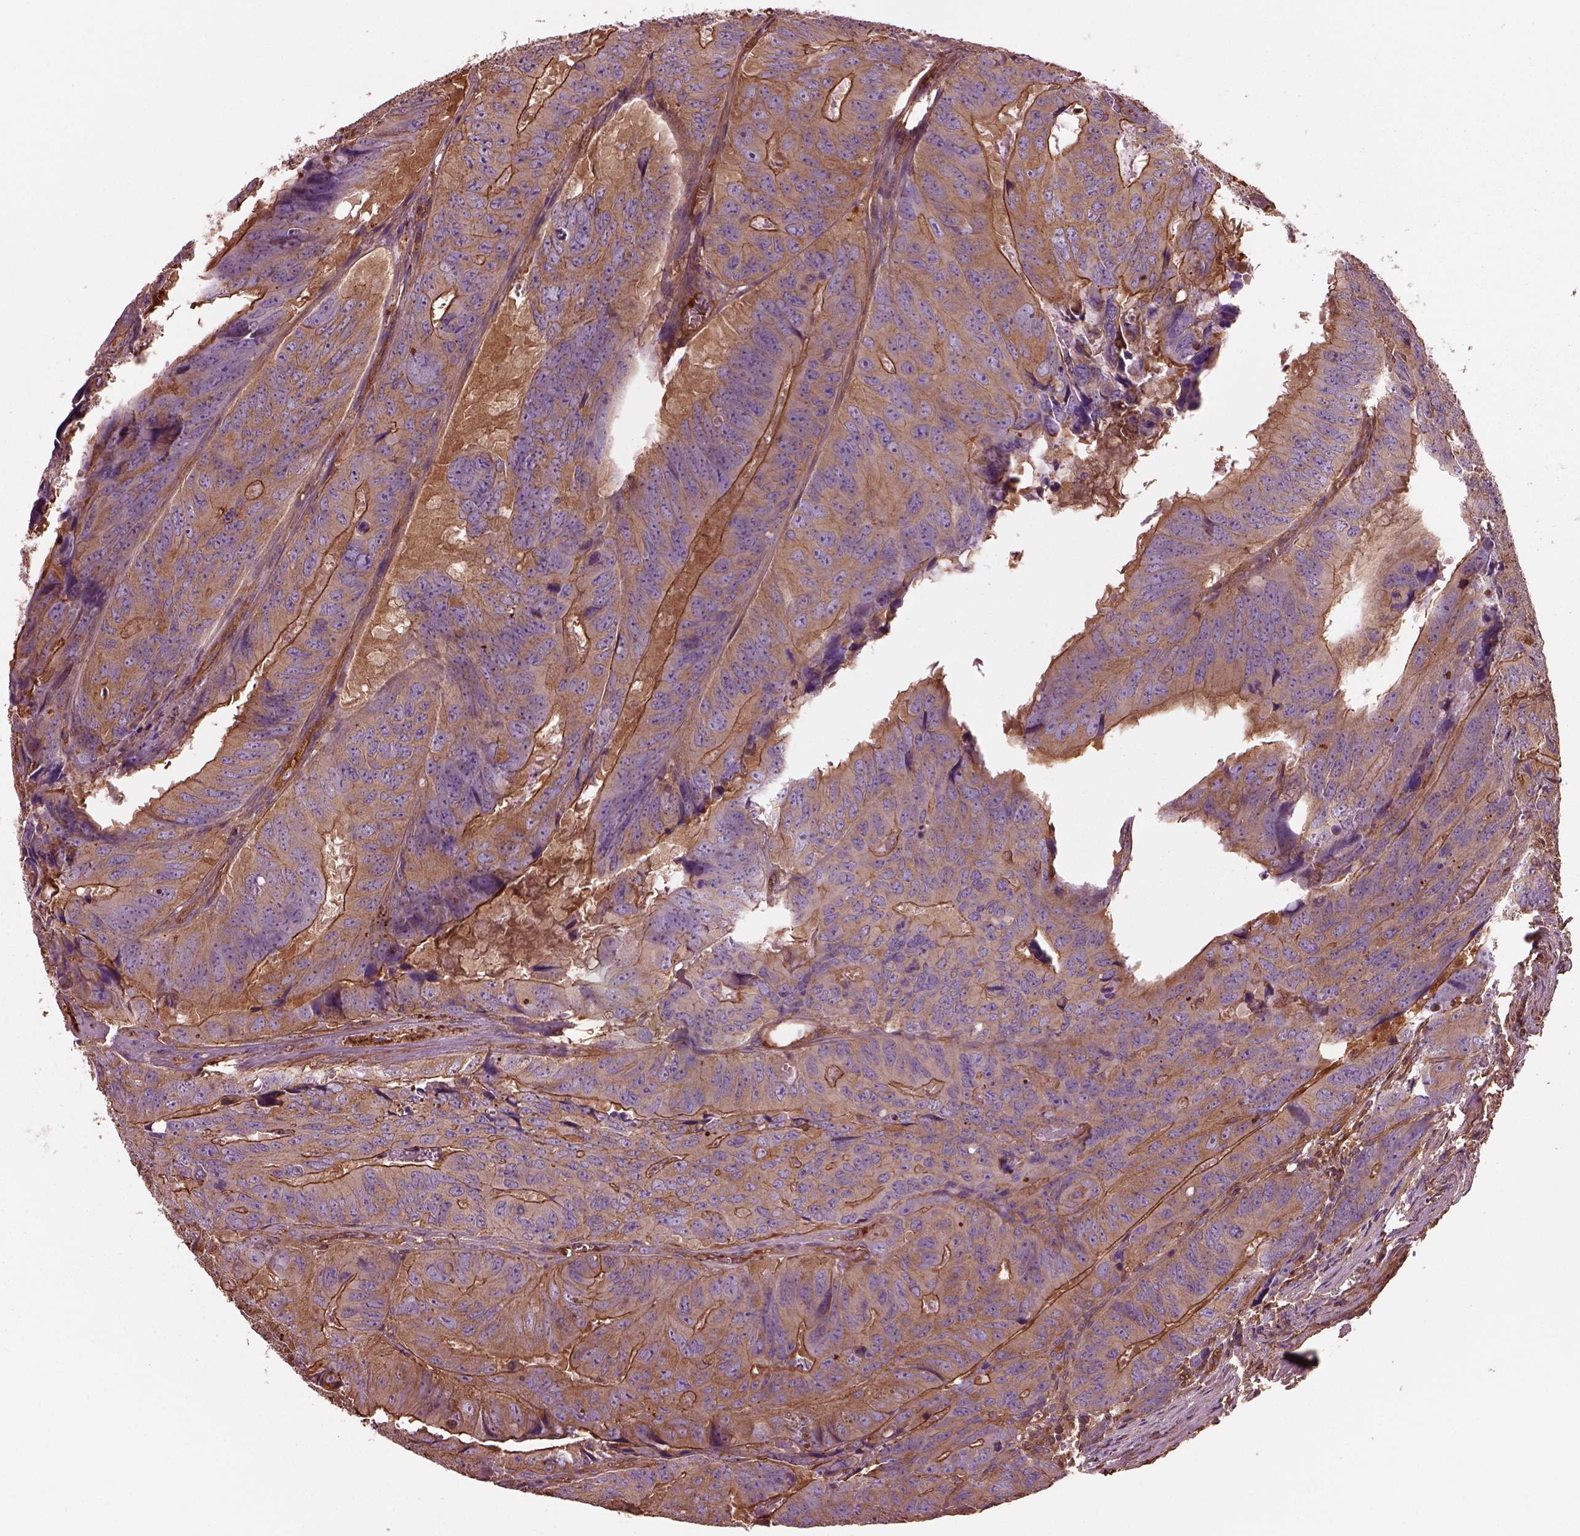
{"staining": {"intensity": "moderate", "quantity": ">75%", "location": "cytoplasmic/membranous"}, "tissue": "colorectal cancer", "cell_type": "Tumor cells", "image_type": "cancer", "snomed": [{"axis": "morphology", "description": "Adenocarcinoma, NOS"}, {"axis": "topography", "description": "Colon"}], "caption": "Brown immunohistochemical staining in colorectal cancer reveals moderate cytoplasmic/membranous expression in about >75% of tumor cells.", "gene": "MYL6", "patient": {"sex": "male", "age": 79}}